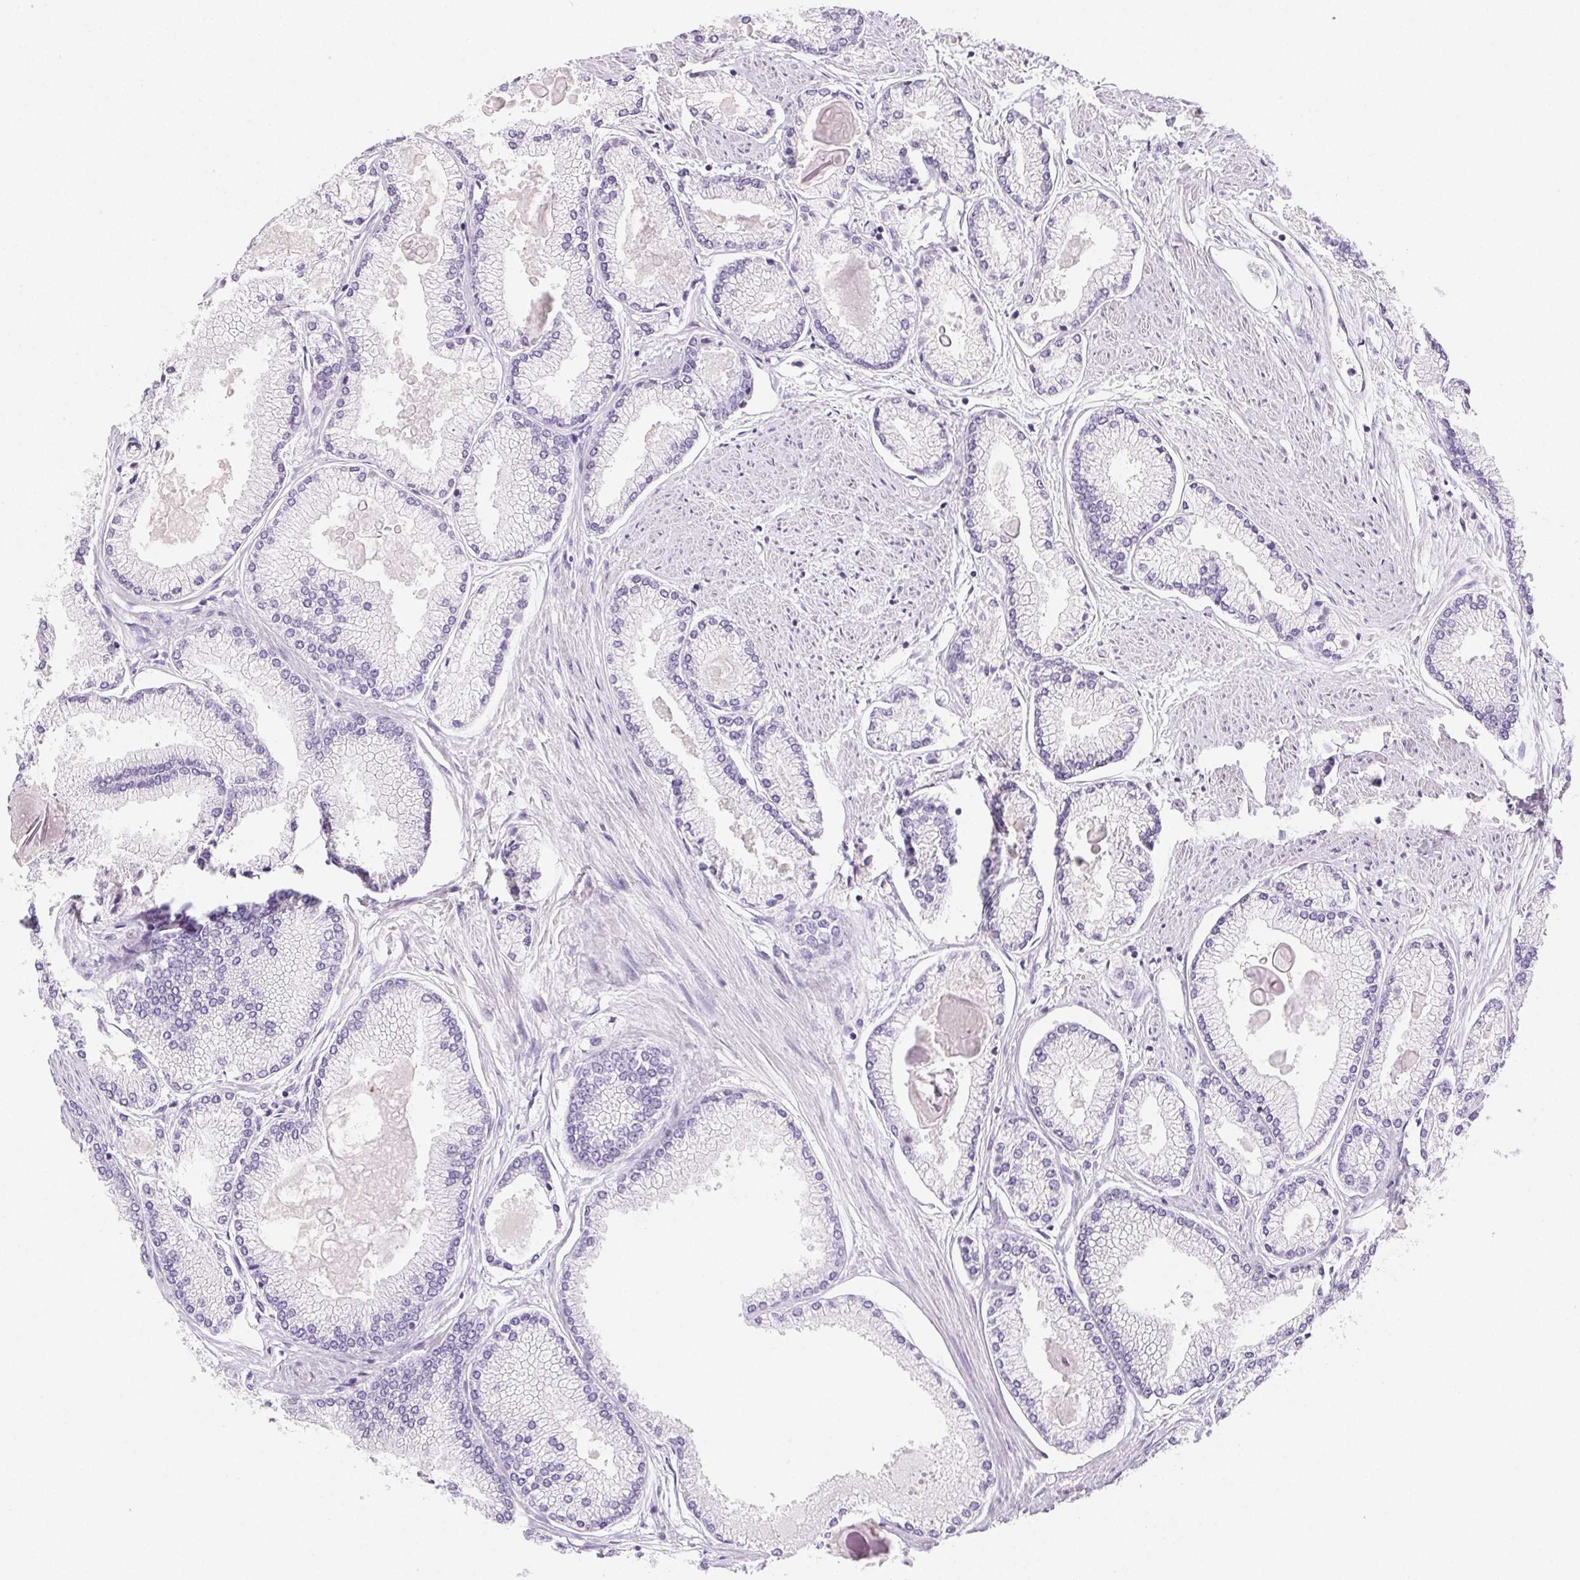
{"staining": {"intensity": "negative", "quantity": "none", "location": "none"}, "tissue": "prostate cancer", "cell_type": "Tumor cells", "image_type": "cancer", "snomed": [{"axis": "morphology", "description": "Adenocarcinoma, High grade"}, {"axis": "topography", "description": "Prostate"}], "caption": "Immunohistochemical staining of prostate high-grade adenocarcinoma demonstrates no significant positivity in tumor cells.", "gene": "BEND2", "patient": {"sex": "male", "age": 68}}